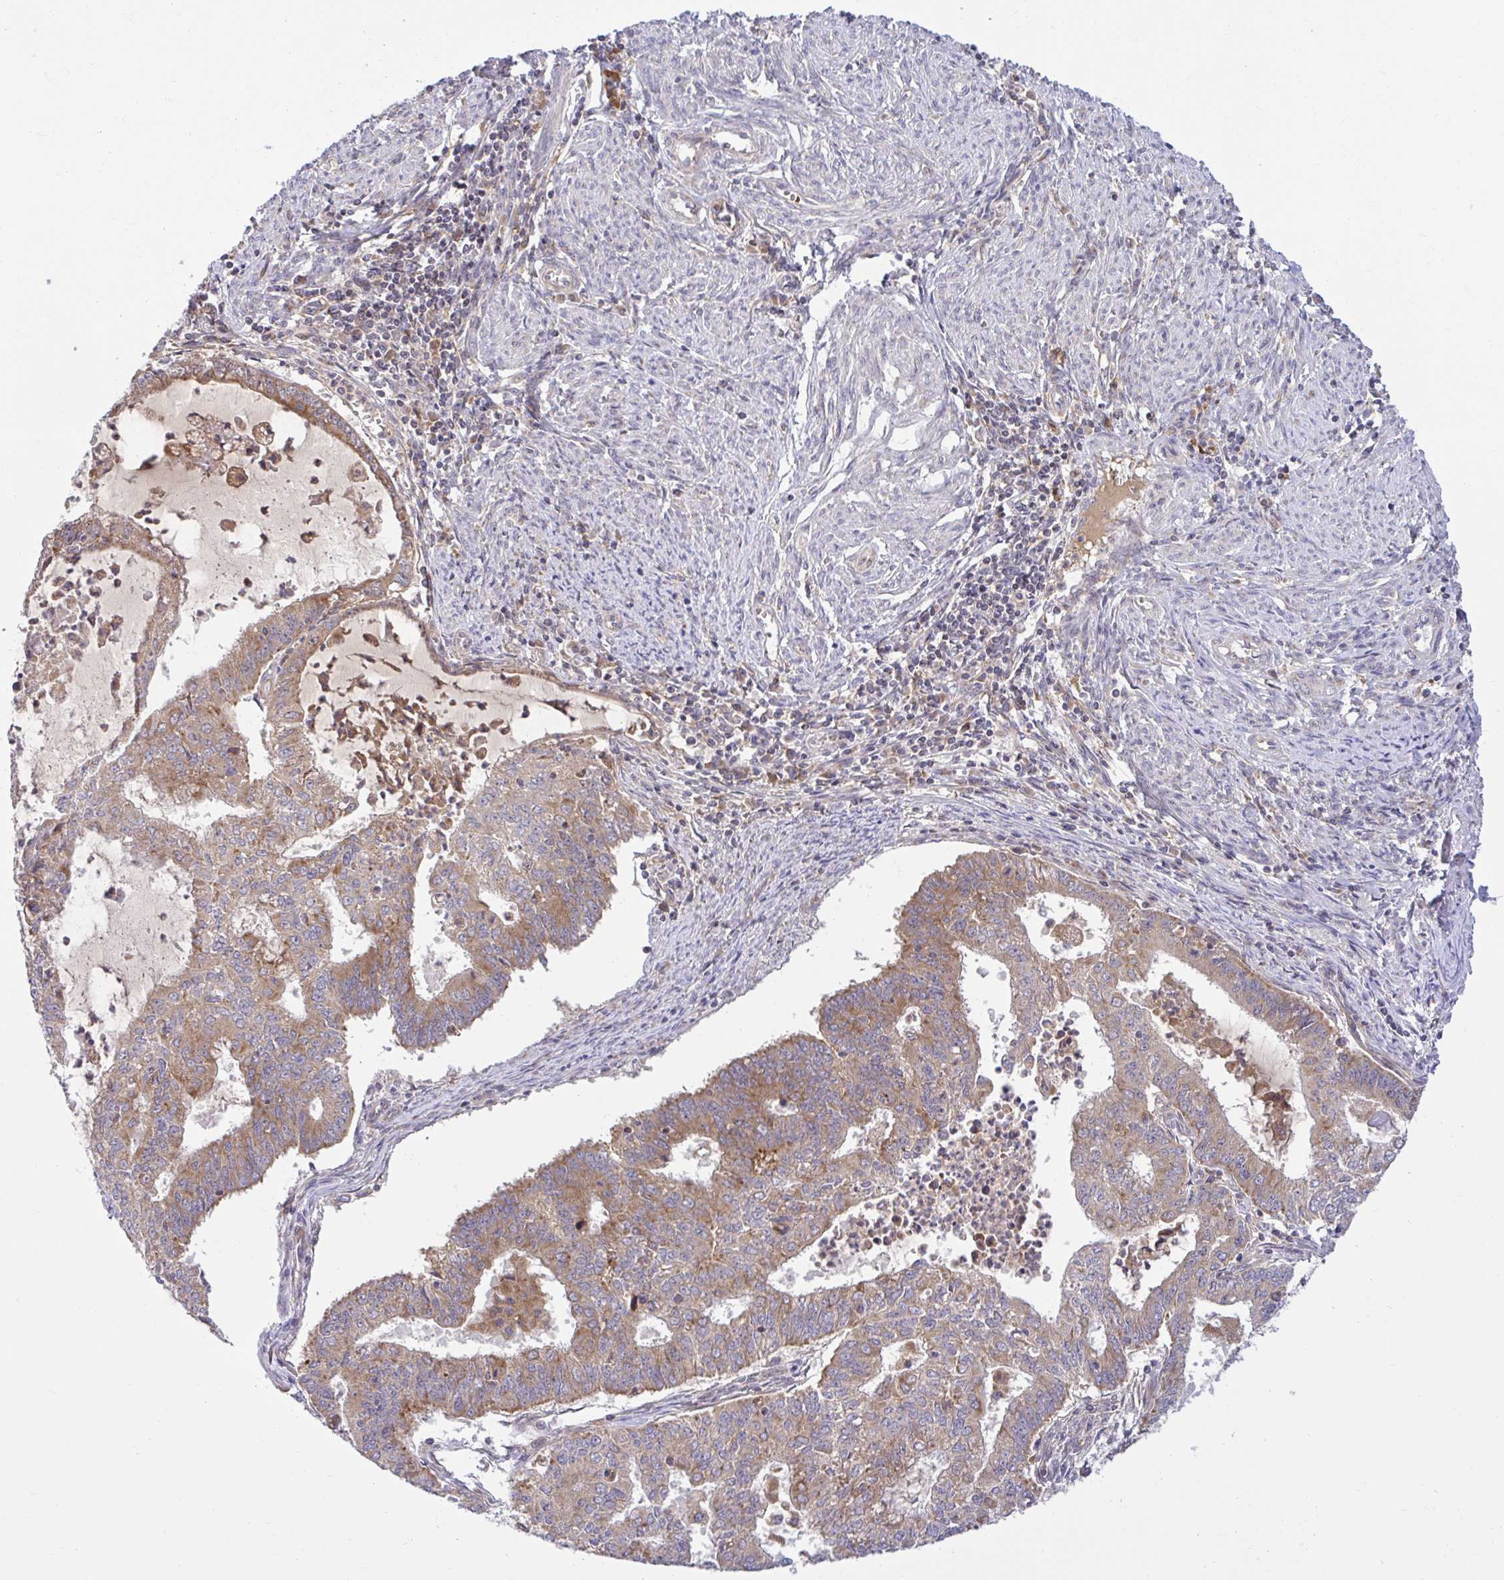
{"staining": {"intensity": "moderate", "quantity": ">75%", "location": "cytoplasmic/membranous"}, "tissue": "endometrial cancer", "cell_type": "Tumor cells", "image_type": "cancer", "snomed": [{"axis": "morphology", "description": "Adenocarcinoma, NOS"}, {"axis": "topography", "description": "Endometrium"}], "caption": "The histopathology image demonstrates staining of endometrial cancer, revealing moderate cytoplasmic/membranous protein staining (brown color) within tumor cells. (DAB IHC with brightfield microscopy, high magnification).", "gene": "VTI1B", "patient": {"sex": "female", "age": 61}}